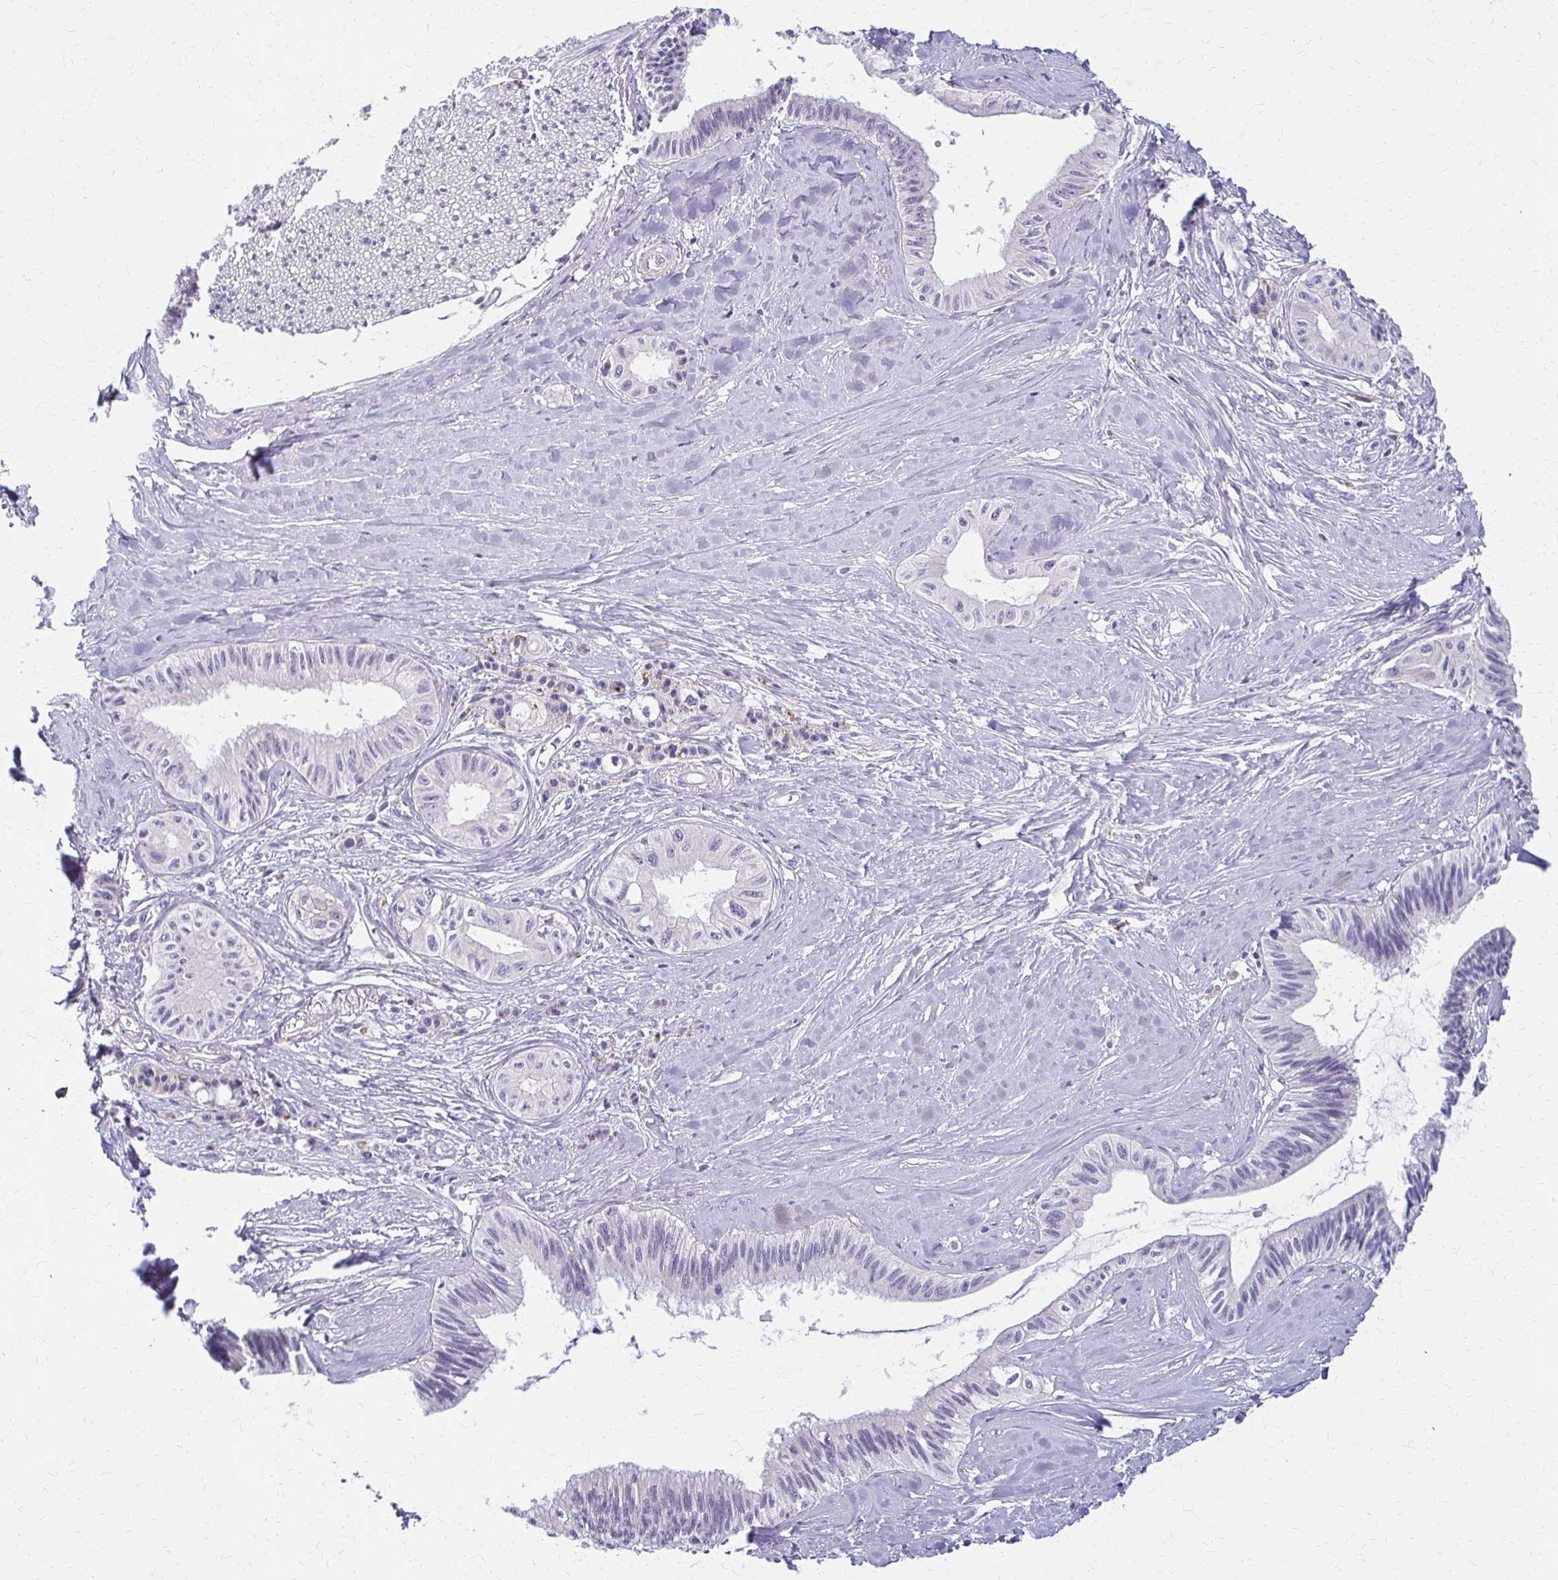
{"staining": {"intensity": "negative", "quantity": "none", "location": "none"}, "tissue": "pancreatic cancer", "cell_type": "Tumor cells", "image_type": "cancer", "snomed": [{"axis": "morphology", "description": "Adenocarcinoma, NOS"}, {"axis": "topography", "description": "Pancreas"}], "caption": "An image of human adenocarcinoma (pancreatic) is negative for staining in tumor cells.", "gene": "BBS12", "patient": {"sex": "male", "age": 71}}